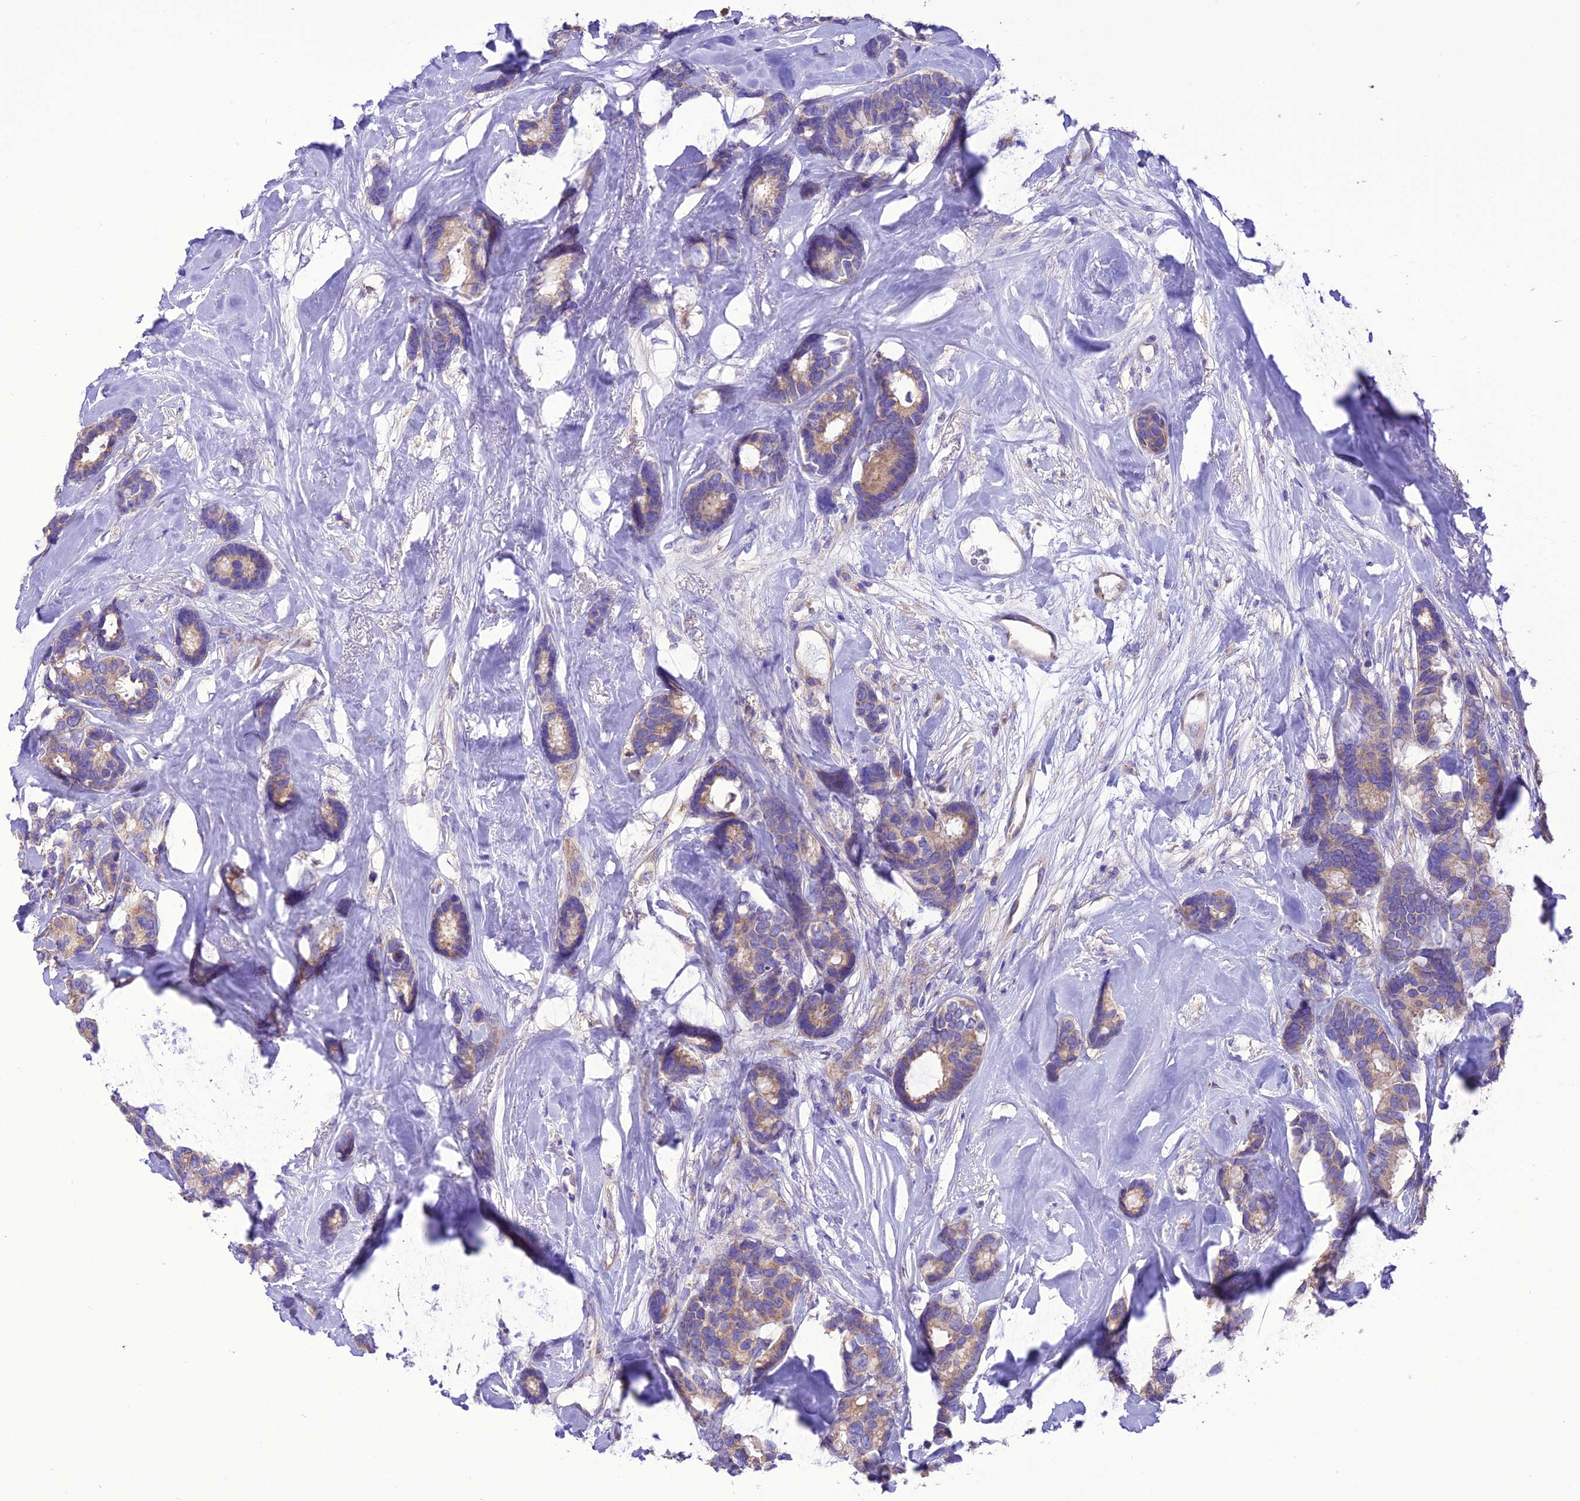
{"staining": {"intensity": "weak", "quantity": "25%-75%", "location": "cytoplasmic/membranous"}, "tissue": "breast cancer", "cell_type": "Tumor cells", "image_type": "cancer", "snomed": [{"axis": "morphology", "description": "Duct carcinoma"}, {"axis": "topography", "description": "Breast"}], "caption": "Weak cytoplasmic/membranous staining is identified in approximately 25%-75% of tumor cells in breast cancer (intraductal carcinoma). (DAB IHC, brown staining for protein, blue staining for nuclei).", "gene": "MAP3K12", "patient": {"sex": "female", "age": 87}}